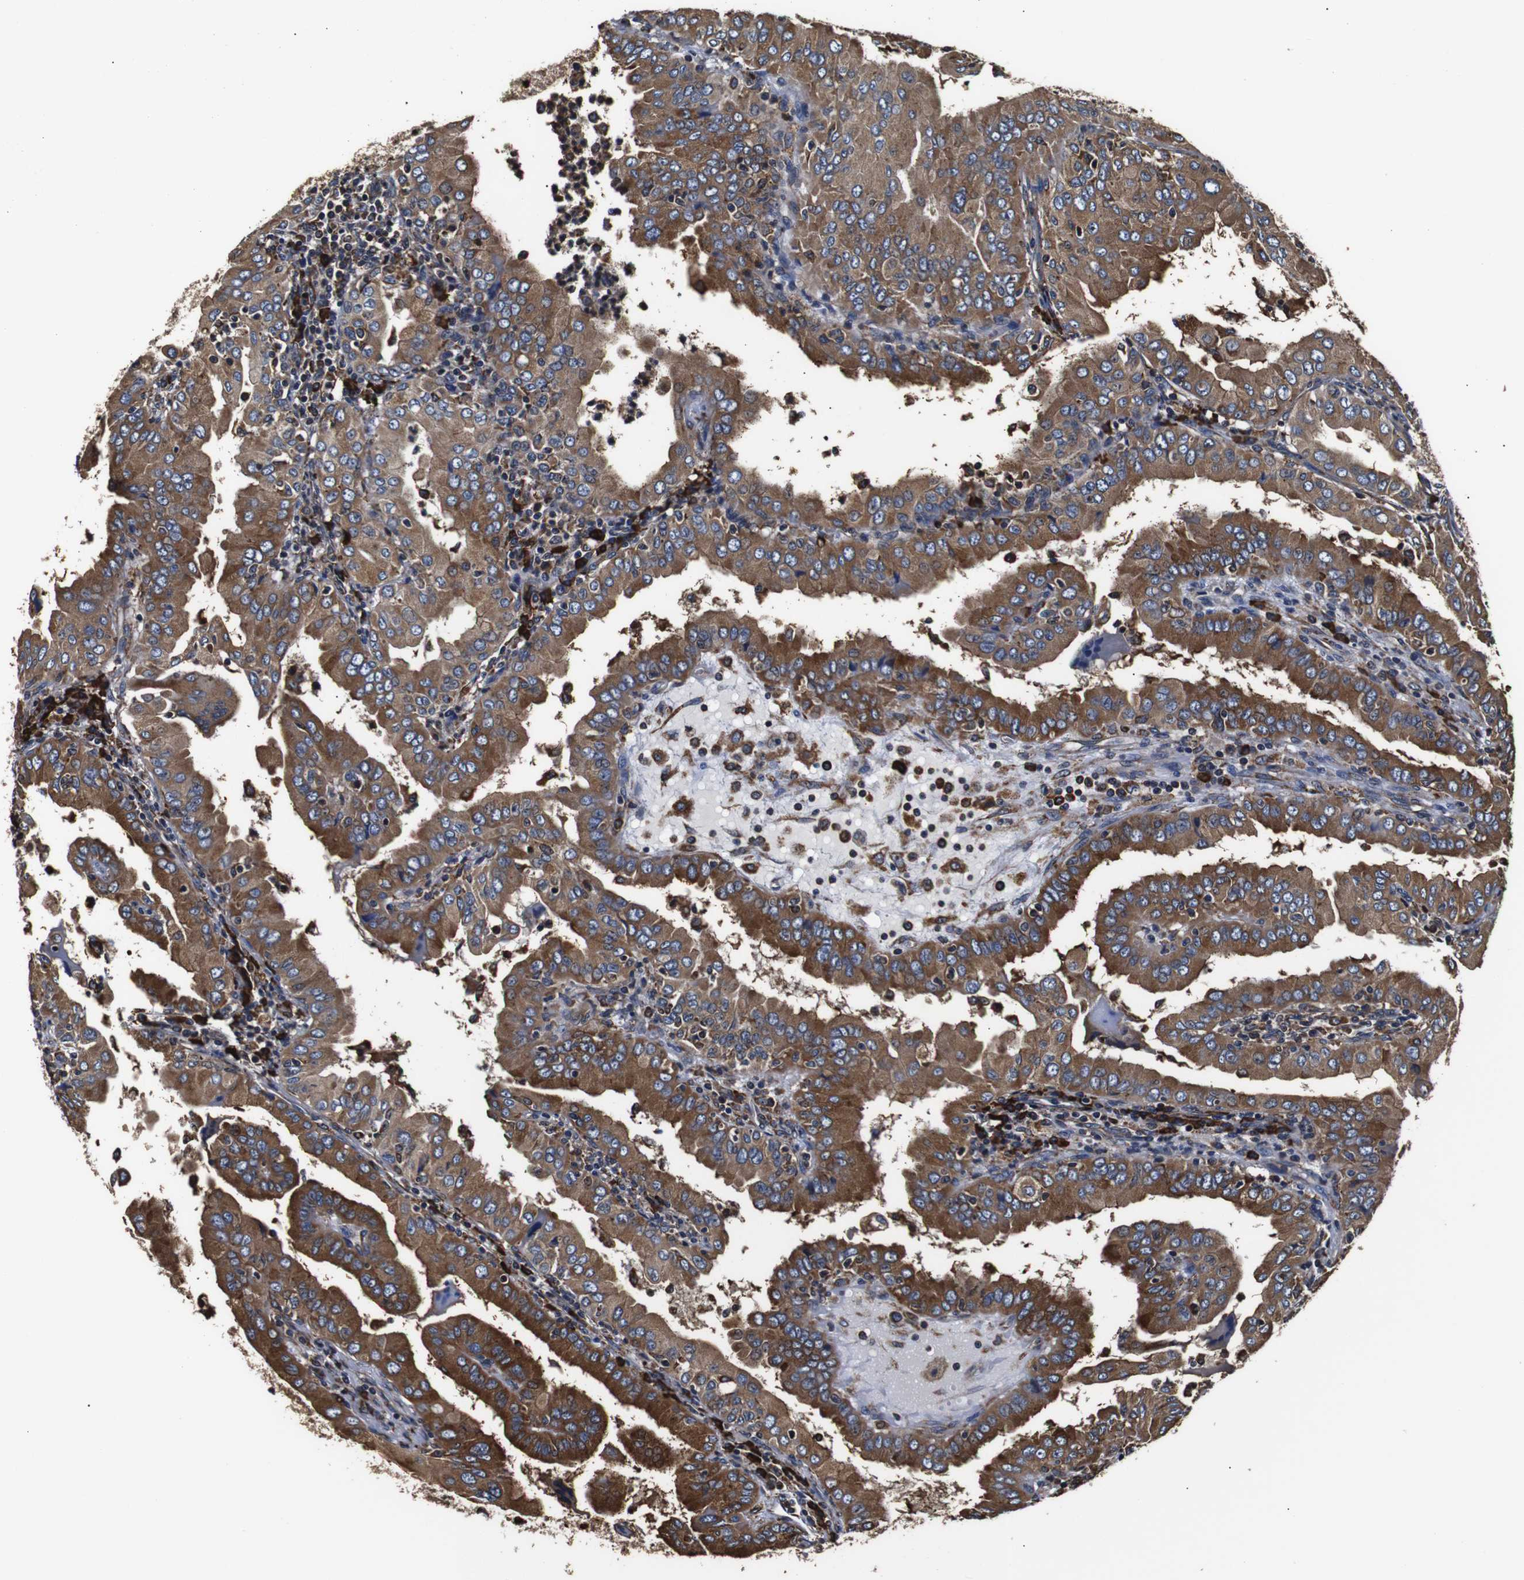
{"staining": {"intensity": "moderate", "quantity": ">75%", "location": "cytoplasmic/membranous"}, "tissue": "thyroid cancer", "cell_type": "Tumor cells", "image_type": "cancer", "snomed": [{"axis": "morphology", "description": "Papillary adenocarcinoma, NOS"}, {"axis": "topography", "description": "Thyroid gland"}], "caption": "DAB (3,3'-diaminobenzidine) immunohistochemical staining of thyroid cancer displays moderate cytoplasmic/membranous protein positivity in approximately >75% of tumor cells. The protein is shown in brown color, while the nuclei are stained blue.", "gene": "HHIP", "patient": {"sex": "male", "age": 33}}